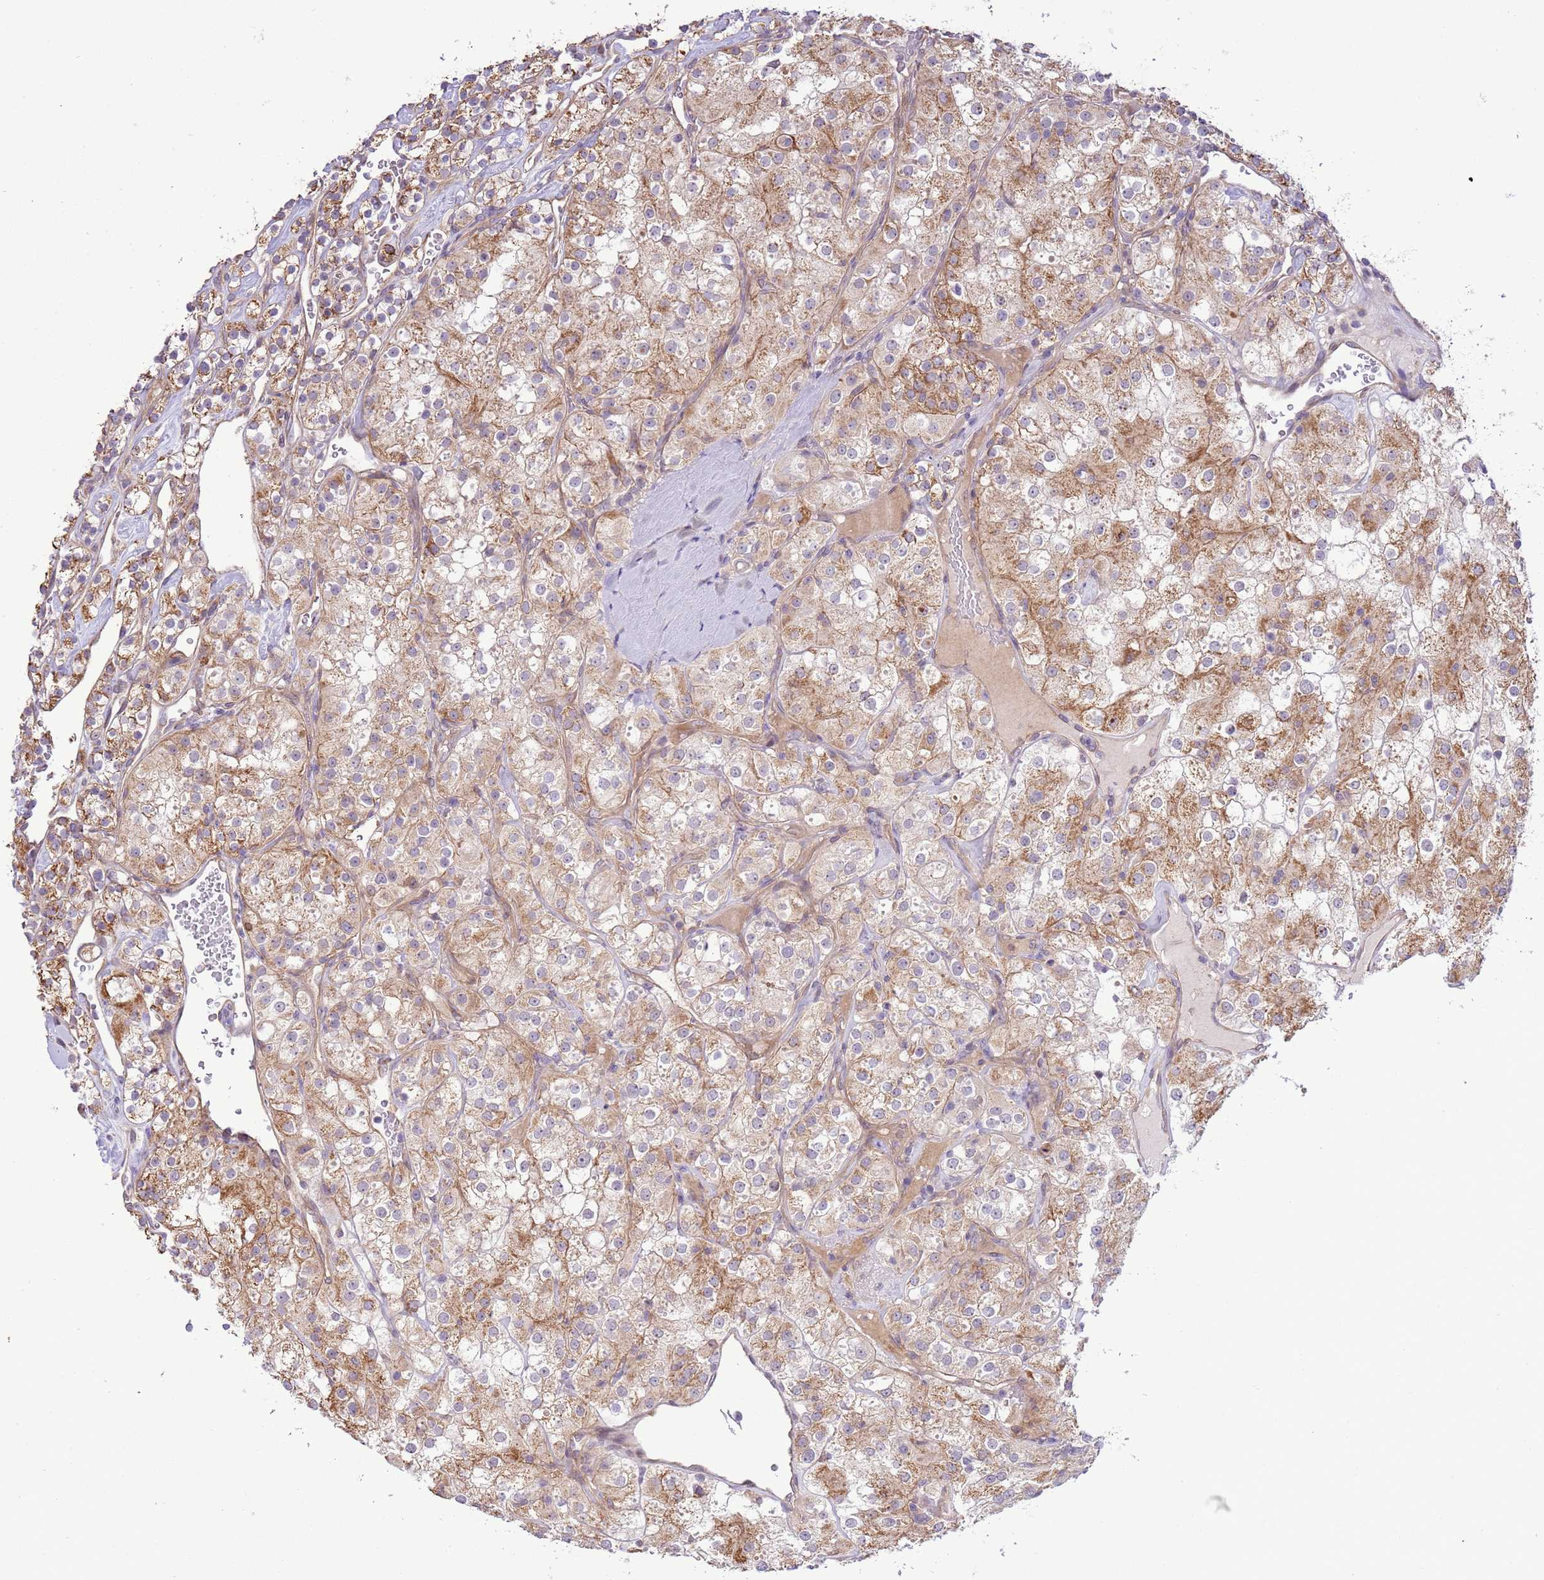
{"staining": {"intensity": "moderate", "quantity": ">75%", "location": "cytoplasmic/membranous"}, "tissue": "renal cancer", "cell_type": "Tumor cells", "image_type": "cancer", "snomed": [{"axis": "morphology", "description": "Adenocarcinoma, NOS"}, {"axis": "topography", "description": "Kidney"}], "caption": "Tumor cells show moderate cytoplasmic/membranous positivity in approximately >75% of cells in adenocarcinoma (renal).", "gene": "SCARA3", "patient": {"sex": "male", "age": 77}}